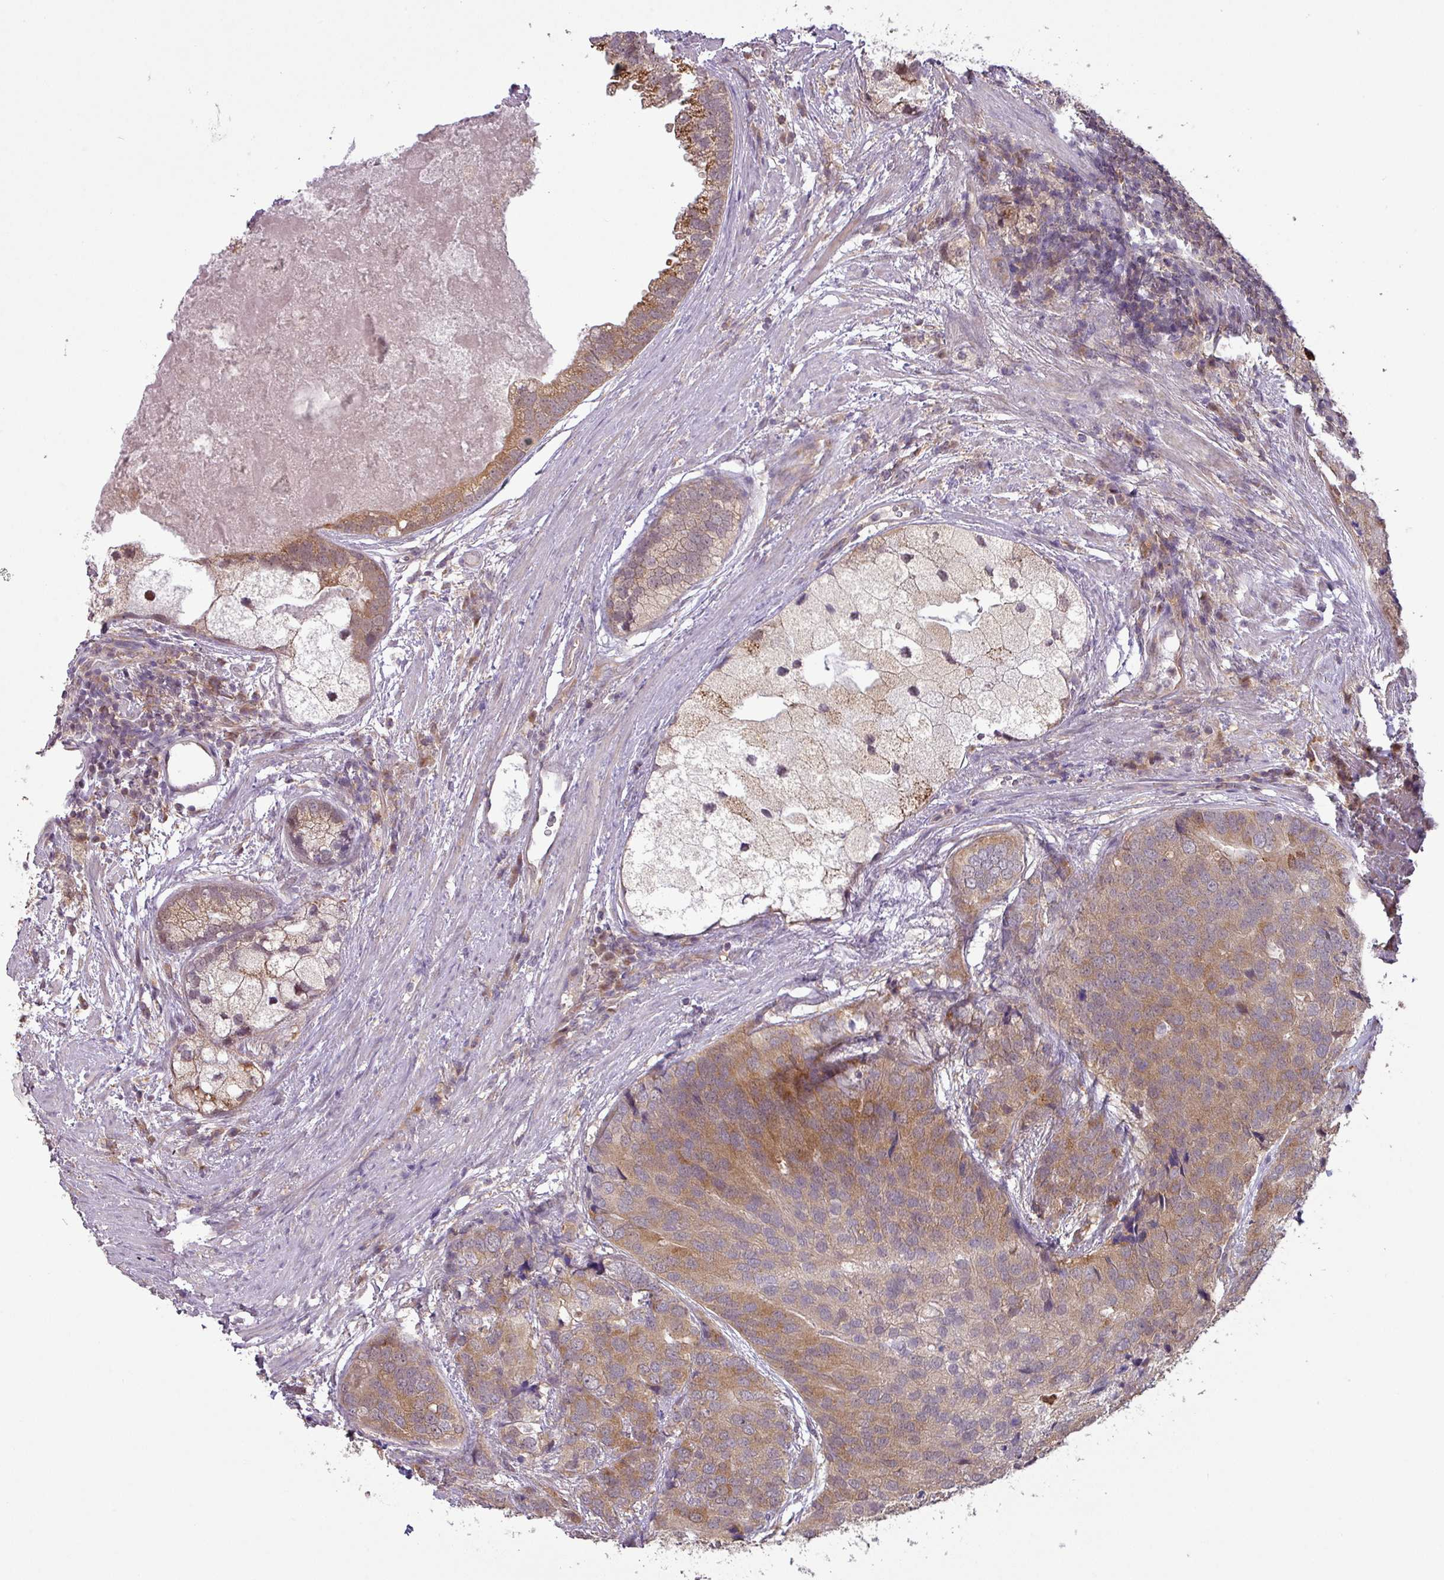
{"staining": {"intensity": "moderate", "quantity": ">75%", "location": "cytoplasmic/membranous"}, "tissue": "prostate cancer", "cell_type": "Tumor cells", "image_type": "cancer", "snomed": [{"axis": "morphology", "description": "Adenocarcinoma, High grade"}, {"axis": "topography", "description": "Prostate"}], "caption": "There is medium levels of moderate cytoplasmic/membranous staining in tumor cells of prostate cancer, as demonstrated by immunohistochemical staining (brown color).", "gene": "GALNT12", "patient": {"sex": "male", "age": 62}}